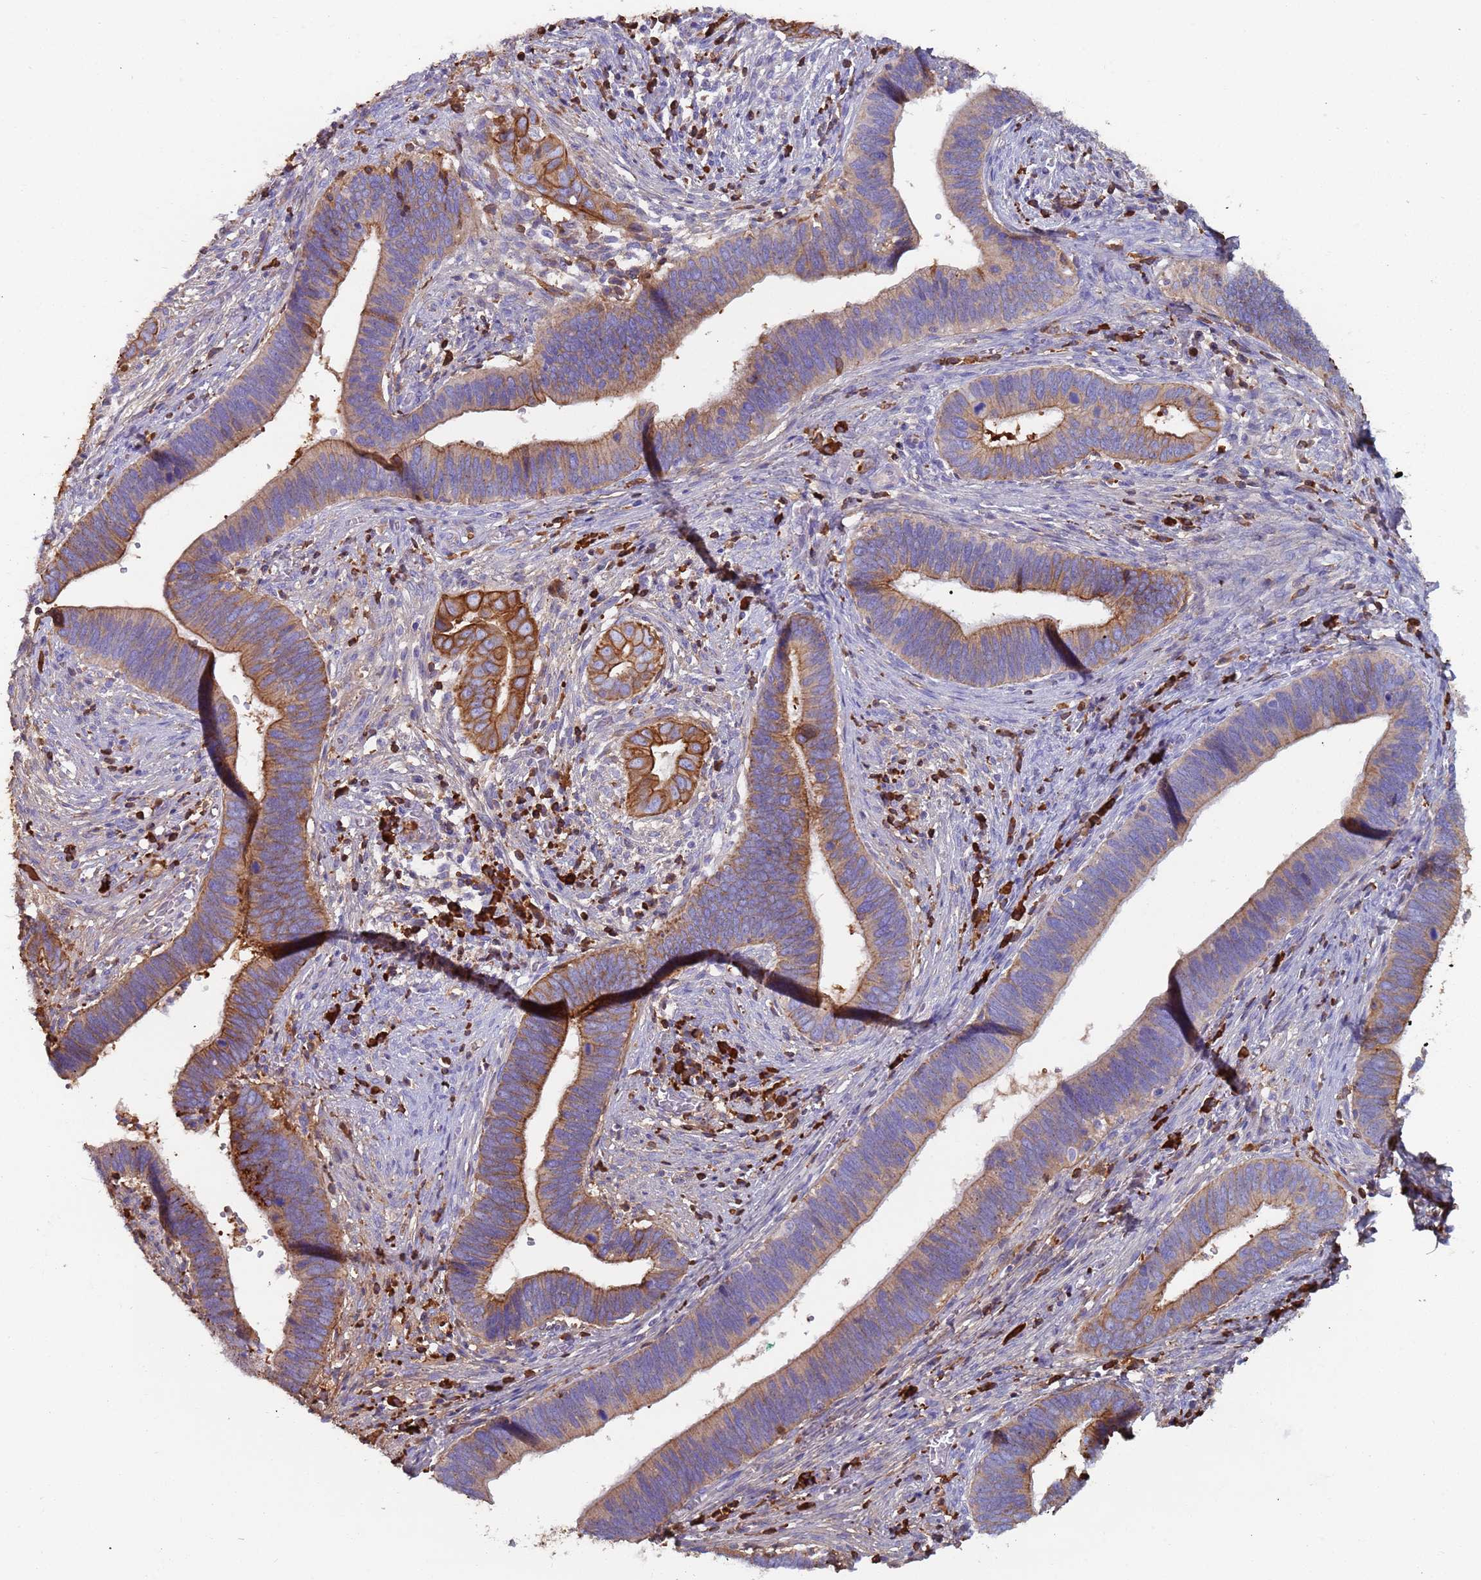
{"staining": {"intensity": "strong", "quantity": ">75%", "location": "cytoplasmic/membranous"}, "tissue": "cervical cancer", "cell_type": "Tumor cells", "image_type": "cancer", "snomed": [{"axis": "morphology", "description": "Adenocarcinoma, NOS"}, {"axis": "topography", "description": "Cervix"}], "caption": "Immunohistochemistry image of human cervical cancer (adenocarcinoma) stained for a protein (brown), which exhibits high levels of strong cytoplasmic/membranous positivity in approximately >75% of tumor cells.", "gene": "CYSLTR2", "patient": {"sex": "female", "age": 42}}